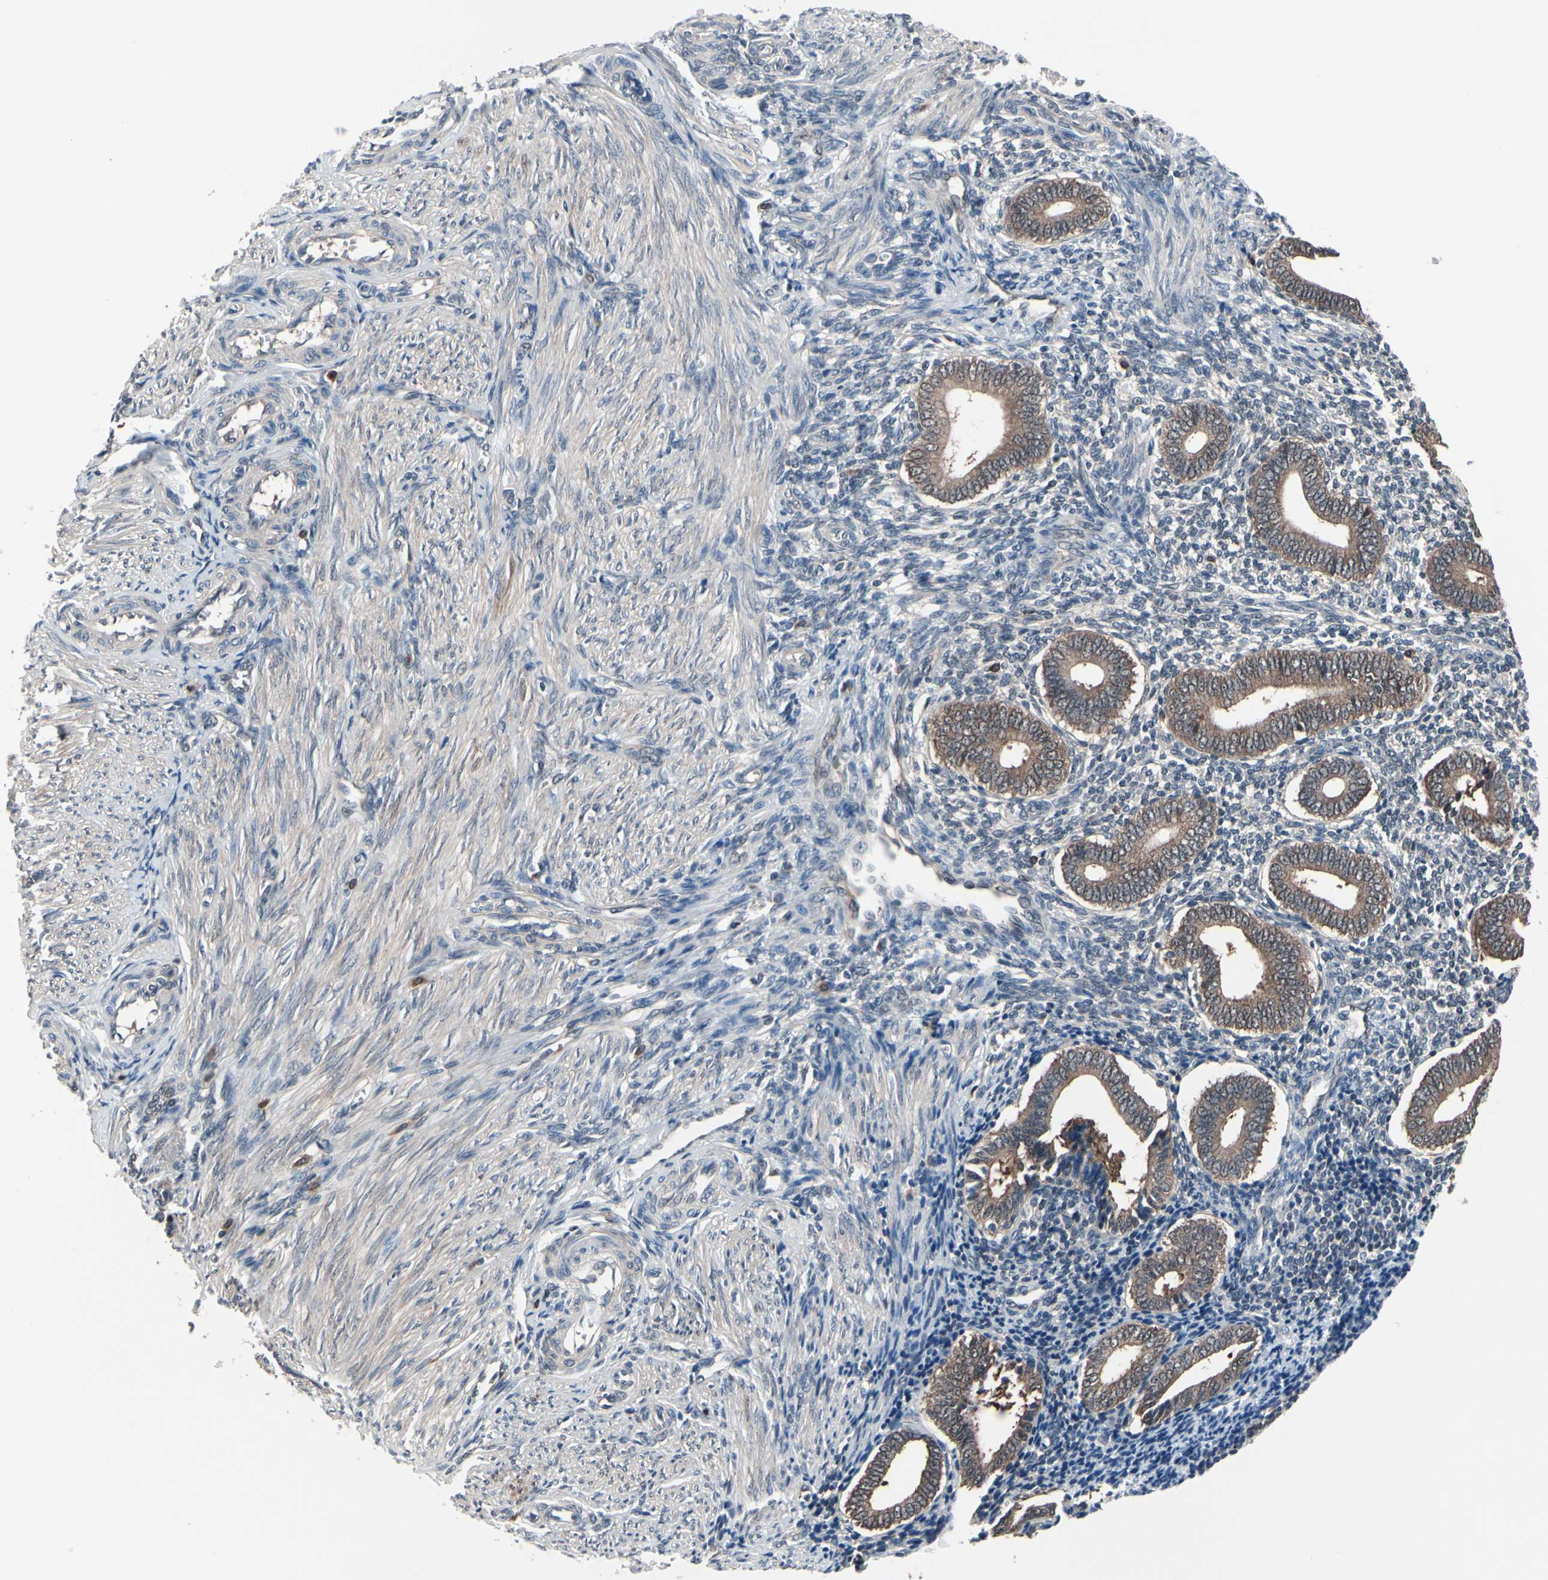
{"staining": {"intensity": "weak", "quantity": ">75%", "location": "cytoplasmic/membranous"}, "tissue": "endometrium", "cell_type": "Cells in endometrial stroma", "image_type": "normal", "snomed": [{"axis": "morphology", "description": "Normal tissue, NOS"}, {"axis": "topography", "description": "Uterus"}, {"axis": "topography", "description": "Endometrium"}], "caption": "IHC micrograph of unremarkable human endometrium stained for a protein (brown), which displays low levels of weak cytoplasmic/membranous expression in about >75% of cells in endometrial stroma.", "gene": "PRDX6", "patient": {"sex": "female", "age": 33}}